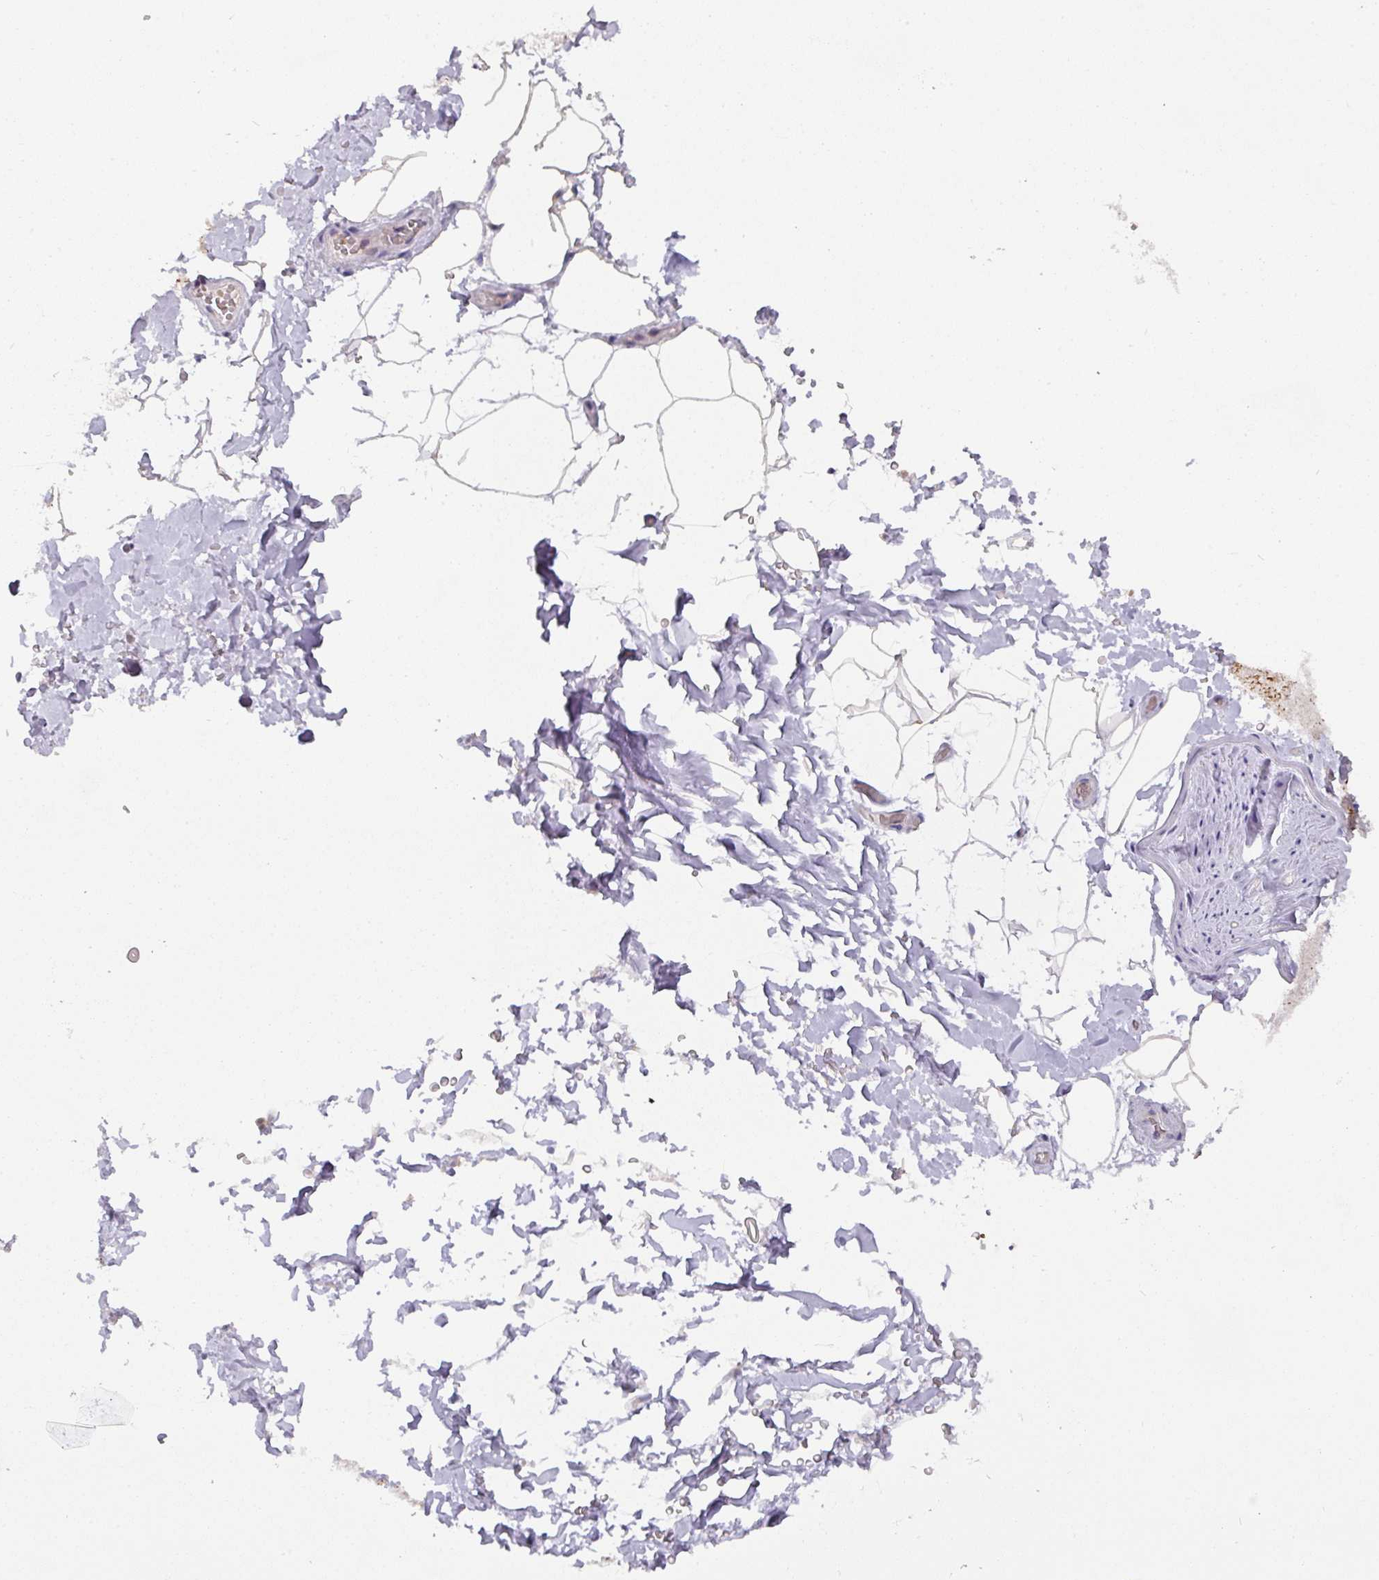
{"staining": {"intensity": "negative", "quantity": "none", "location": "none"}, "tissue": "adipose tissue", "cell_type": "Adipocytes", "image_type": "normal", "snomed": [{"axis": "morphology", "description": "Normal tissue, NOS"}, {"axis": "topography", "description": "Vascular tissue"}, {"axis": "topography", "description": "Peripheral nerve tissue"}], "caption": "Adipocytes show no significant protein positivity in unremarkable adipose tissue. The staining was performed using DAB to visualize the protein expression in brown, while the nuclei were stained in blue with hematoxylin (Magnification: 20x).", "gene": "IL4R", "patient": {"sex": "male", "age": 41}}